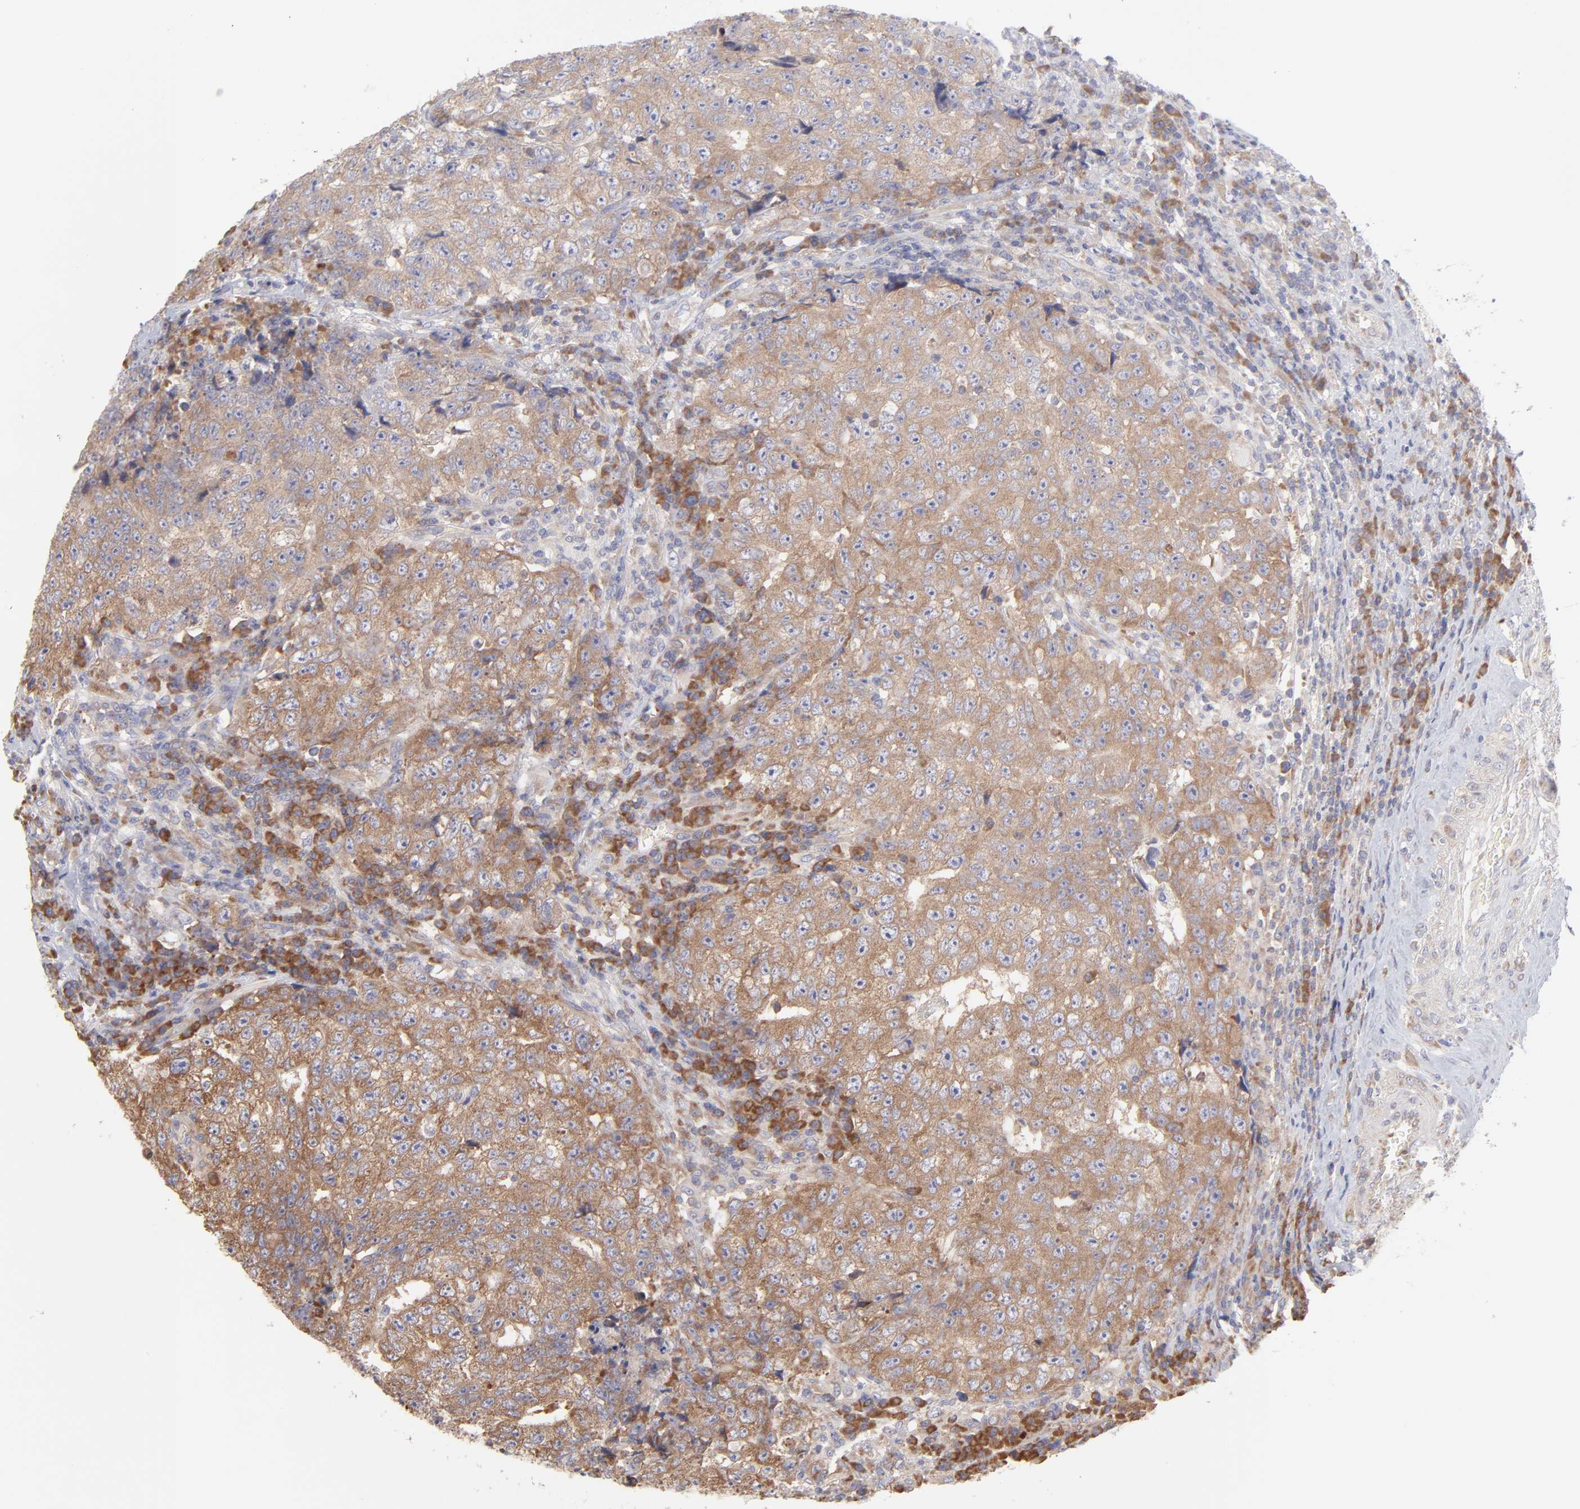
{"staining": {"intensity": "moderate", "quantity": ">75%", "location": "cytoplasmic/membranous"}, "tissue": "testis cancer", "cell_type": "Tumor cells", "image_type": "cancer", "snomed": [{"axis": "morphology", "description": "Necrosis, NOS"}, {"axis": "morphology", "description": "Carcinoma, Embryonal, NOS"}, {"axis": "topography", "description": "Testis"}], "caption": "Testis cancer (embryonal carcinoma) was stained to show a protein in brown. There is medium levels of moderate cytoplasmic/membranous positivity in about >75% of tumor cells.", "gene": "RPLP0", "patient": {"sex": "male", "age": 19}}